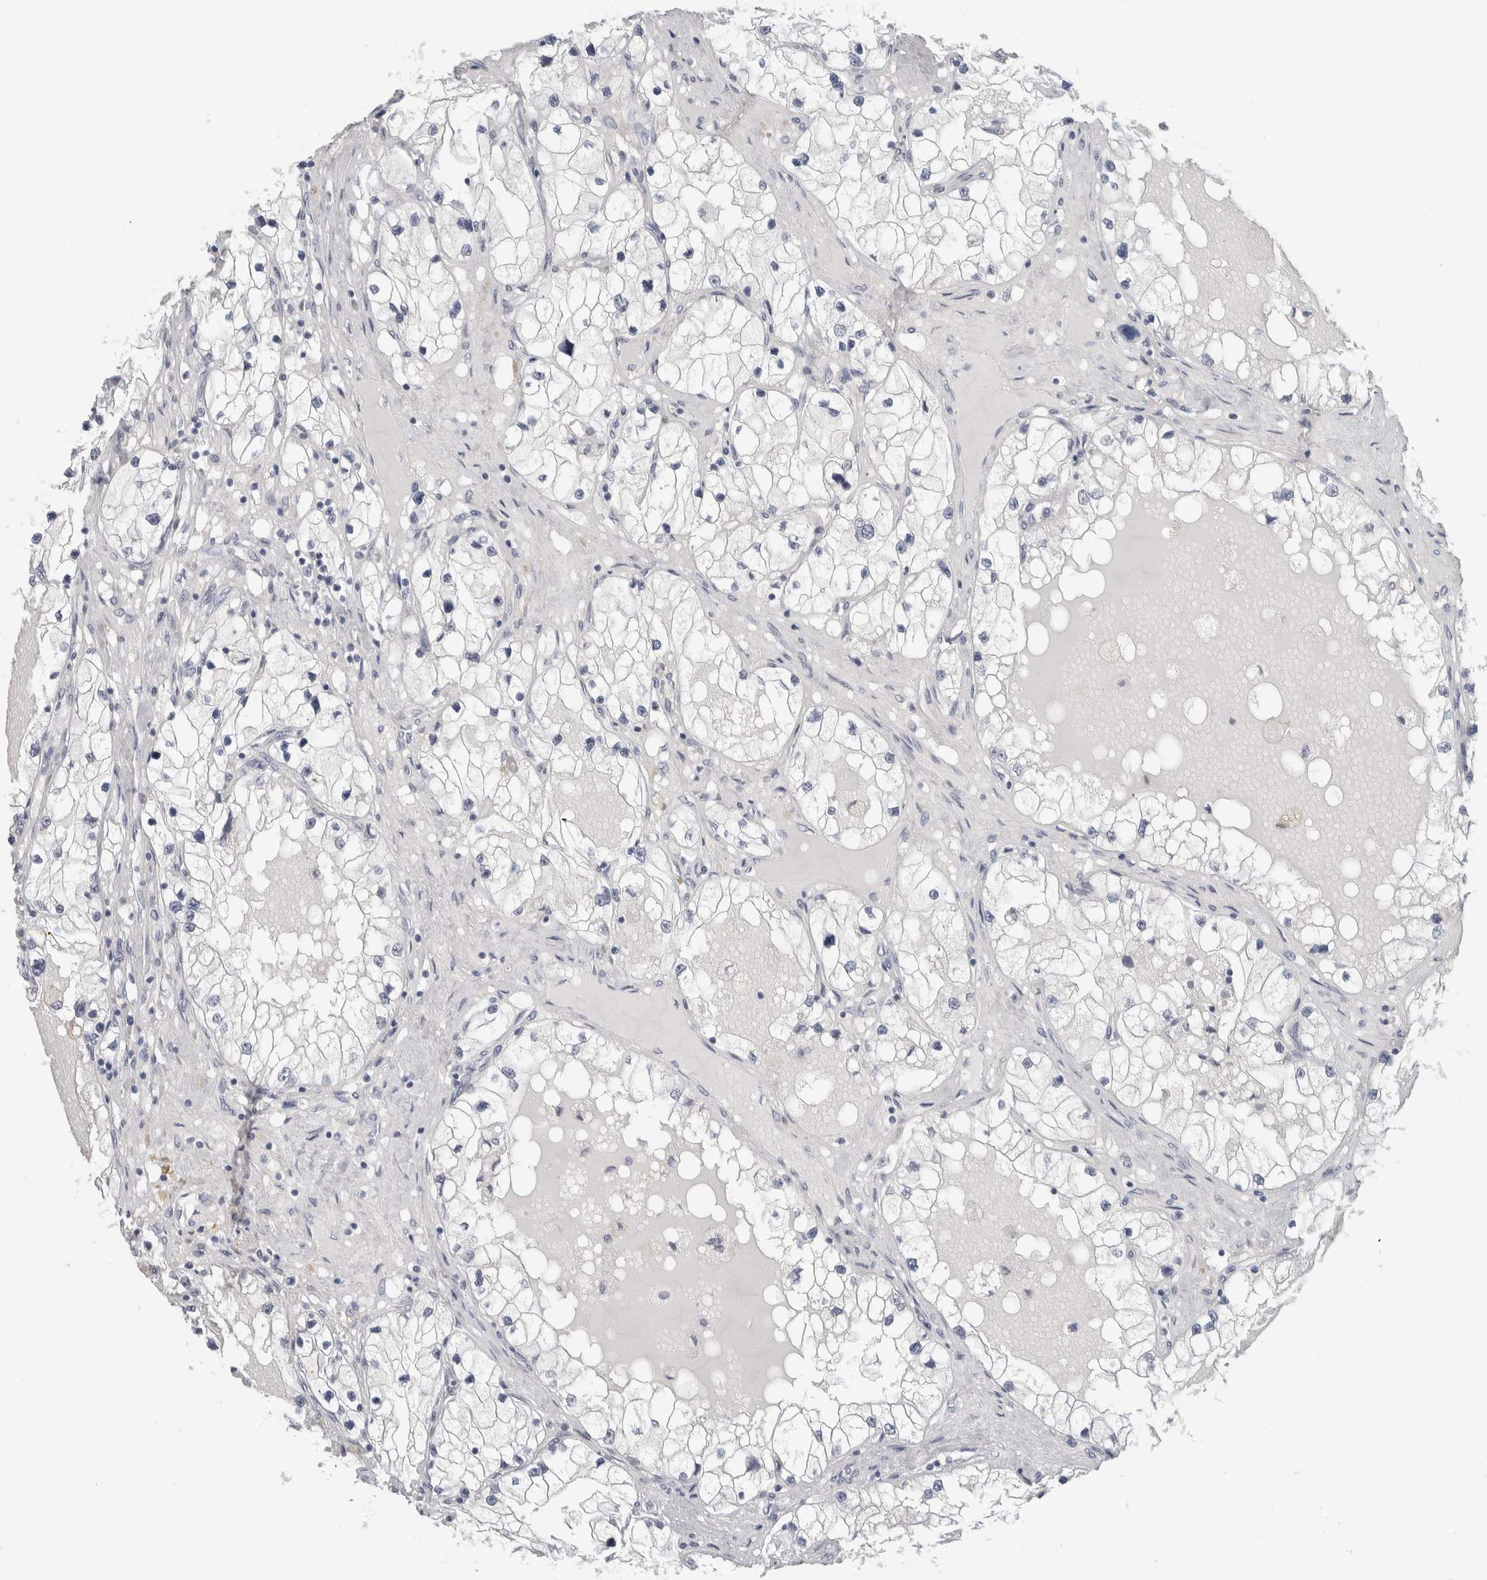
{"staining": {"intensity": "negative", "quantity": "none", "location": "none"}, "tissue": "renal cancer", "cell_type": "Tumor cells", "image_type": "cancer", "snomed": [{"axis": "morphology", "description": "Adenocarcinoma, NOS"}, {"axis": "topography", "description": "Kidney"}], "caption": "DAB (3,3'-diaminobenzidine) immunohistochemical staining of human renal cancer shows no significant positivity in tumor cells. (Stains: DAB (3,3'-diaminobenzidine) immunohistochemistry with hematoxylin counter stain, Microscopy: brightfield microscopy at high magnification).", "gene": "SLC6A1", "patient": {"sex": "male", "age": 68}}